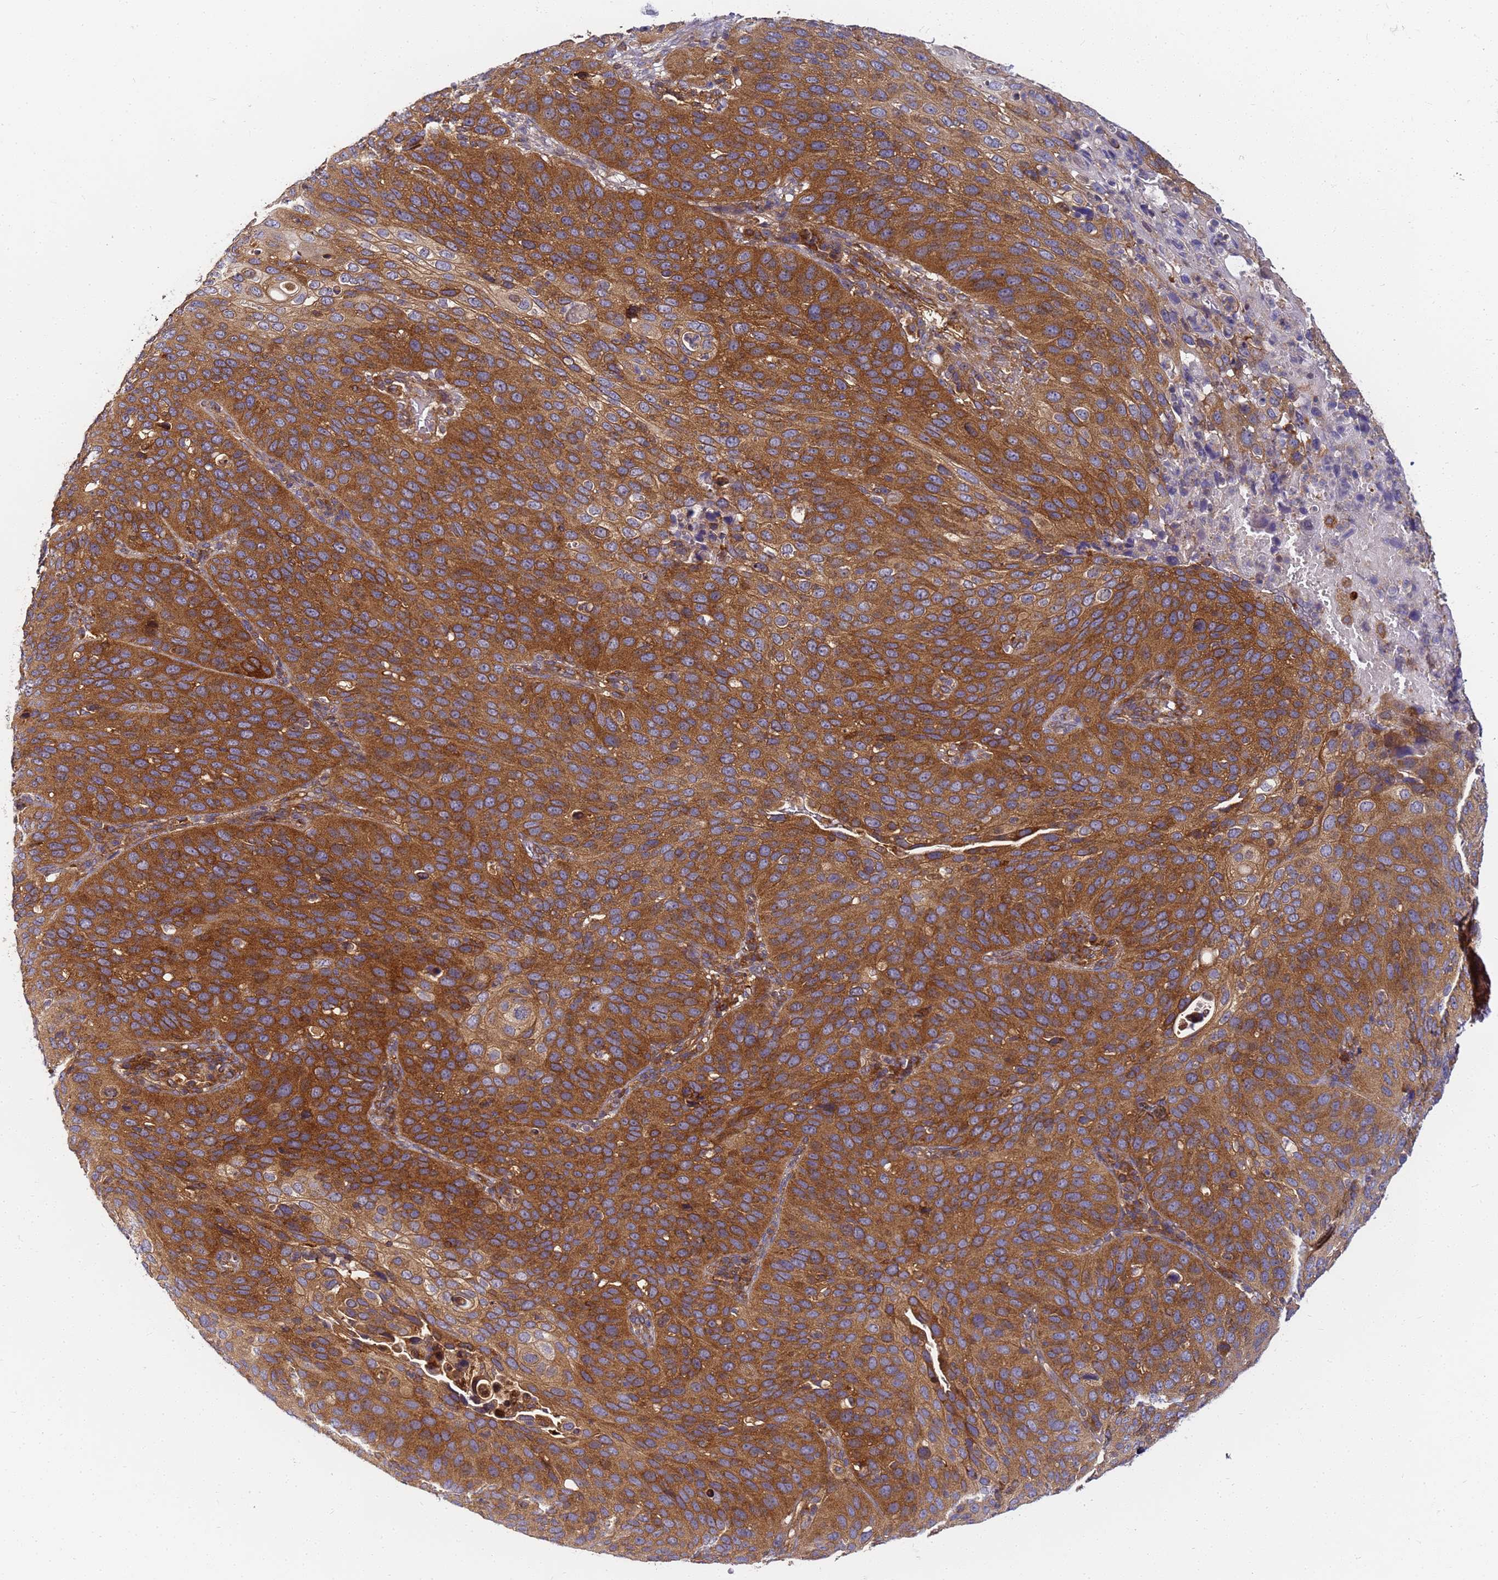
{"staining": {"intensity": "strong", "quantity": ">75%", "location": "cytoplasmic/membranous"}, "tissue": "cervical cancer", "cell_type": "Tumor cells", "image_type": "cancer", "snomed": [{"axis": "morphology", "description": "Squamous cell carcinoma, NOS"}, {"axis": "topography", "description": "Cervix"}], "caption": "Protein staining demonstrates strong cytoplasmic/membranous expression in about >75% of tumor cells in cervical cancer (squamous cell carcinoma). The staining was performed using DAB to visualize the protein expression in brown, while the nuclei were stained in blue with hematoxylin (Magnification: 20x).", "gene": "CHM", "patient": {"sex": "female", "age": 36}}